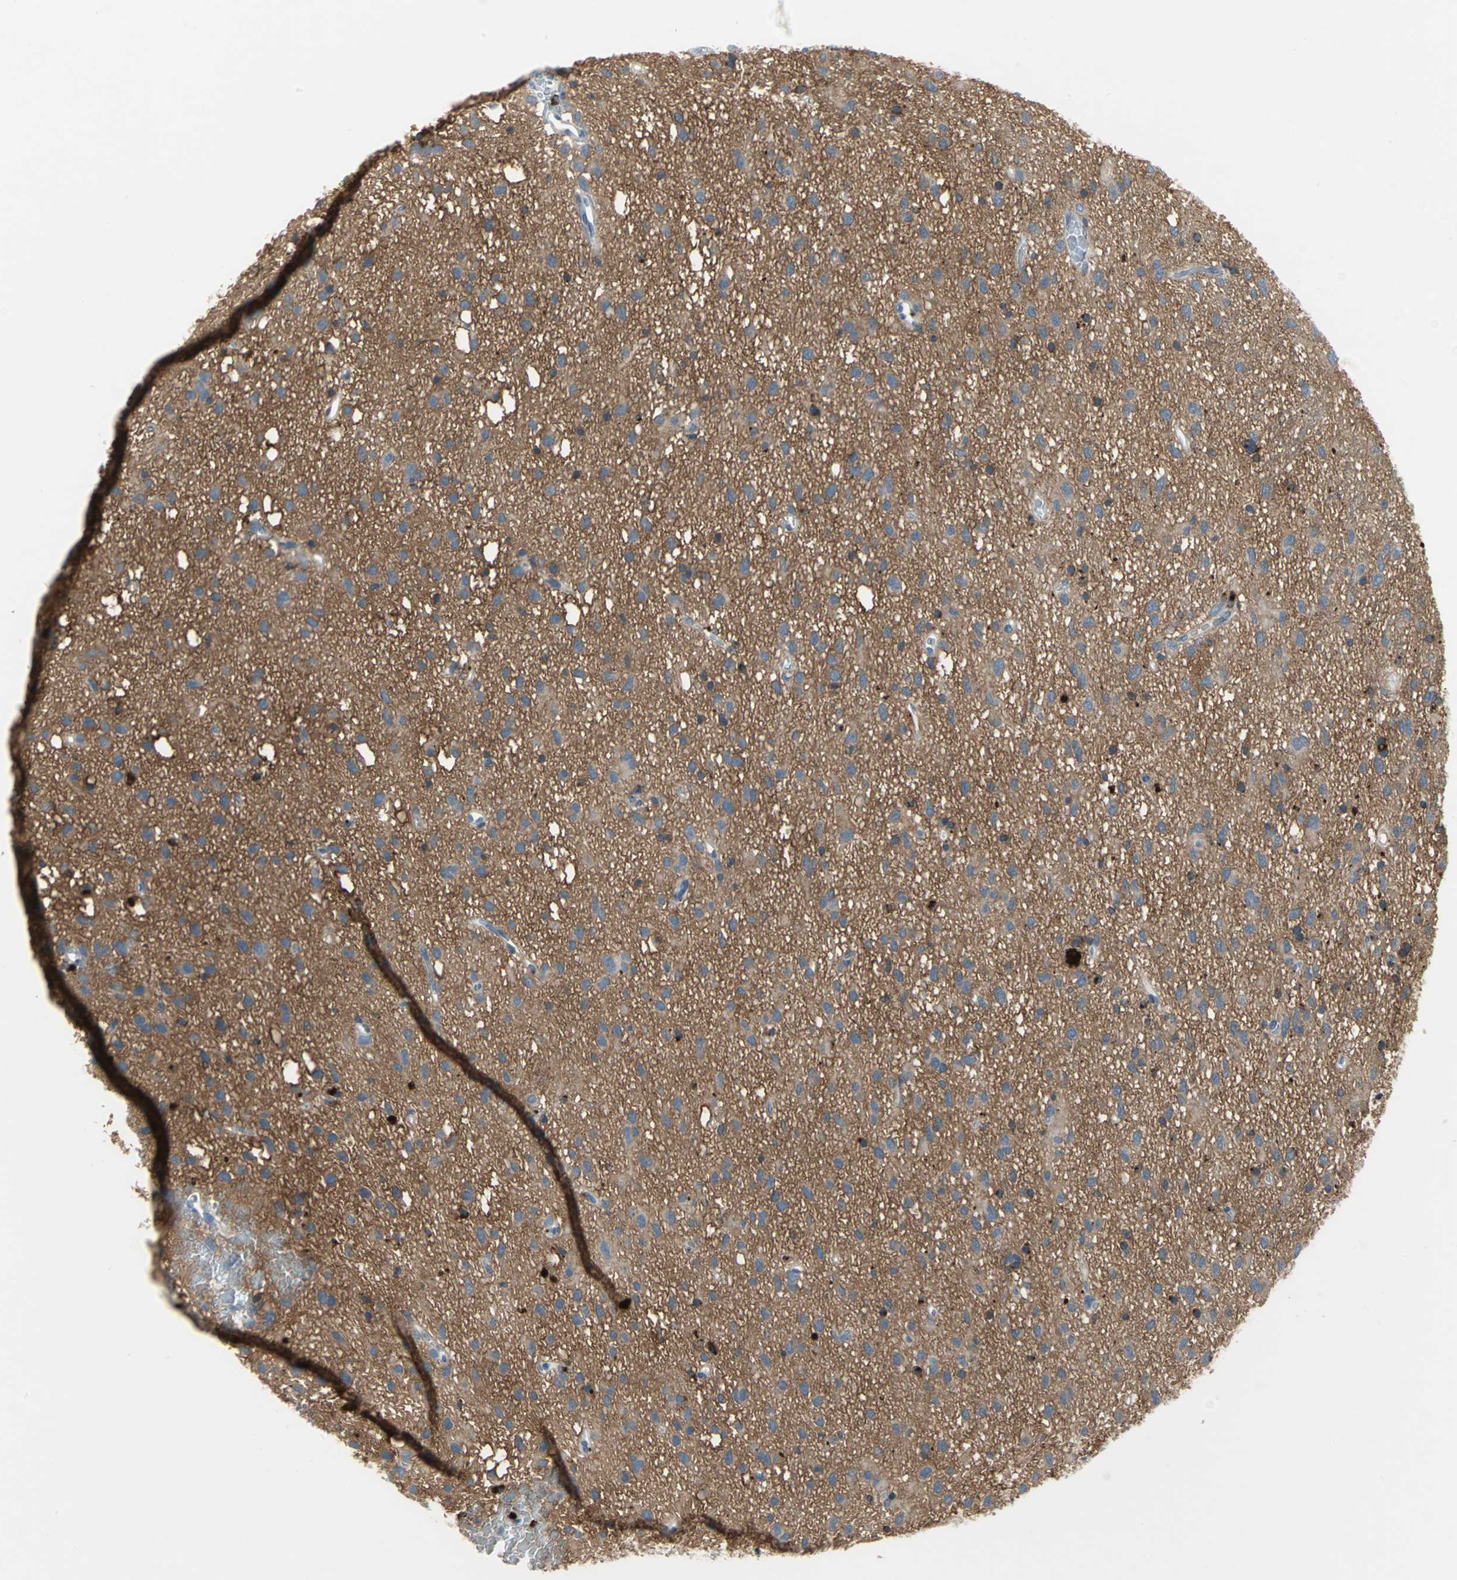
{"staining": {"intensity": "strong", "quantity": "<25%", "location": "cytoplasmic/membranous"}, "tissue": "glioma", "cell_type": "Tumor cells", "image_type": "cancer", "snomed": [{"axis": "morphology", "description": "Glioma, malignant, Low grade"}, {"axis": "topography", "description": "Brain"}], "caption": "Immunohistochemical staining of glioma exhibits strong cytoplasmic/membranous protein expression in about <25% of tumor cells. The staining is performed using DAB (3,3'-diaminobenzidine) brown chromogen to label protein expression. The nuclei are counter-stained blue using hematoxylin.", "gene": "PTGDS", "patient": {"sex": "male", "age": 77}}